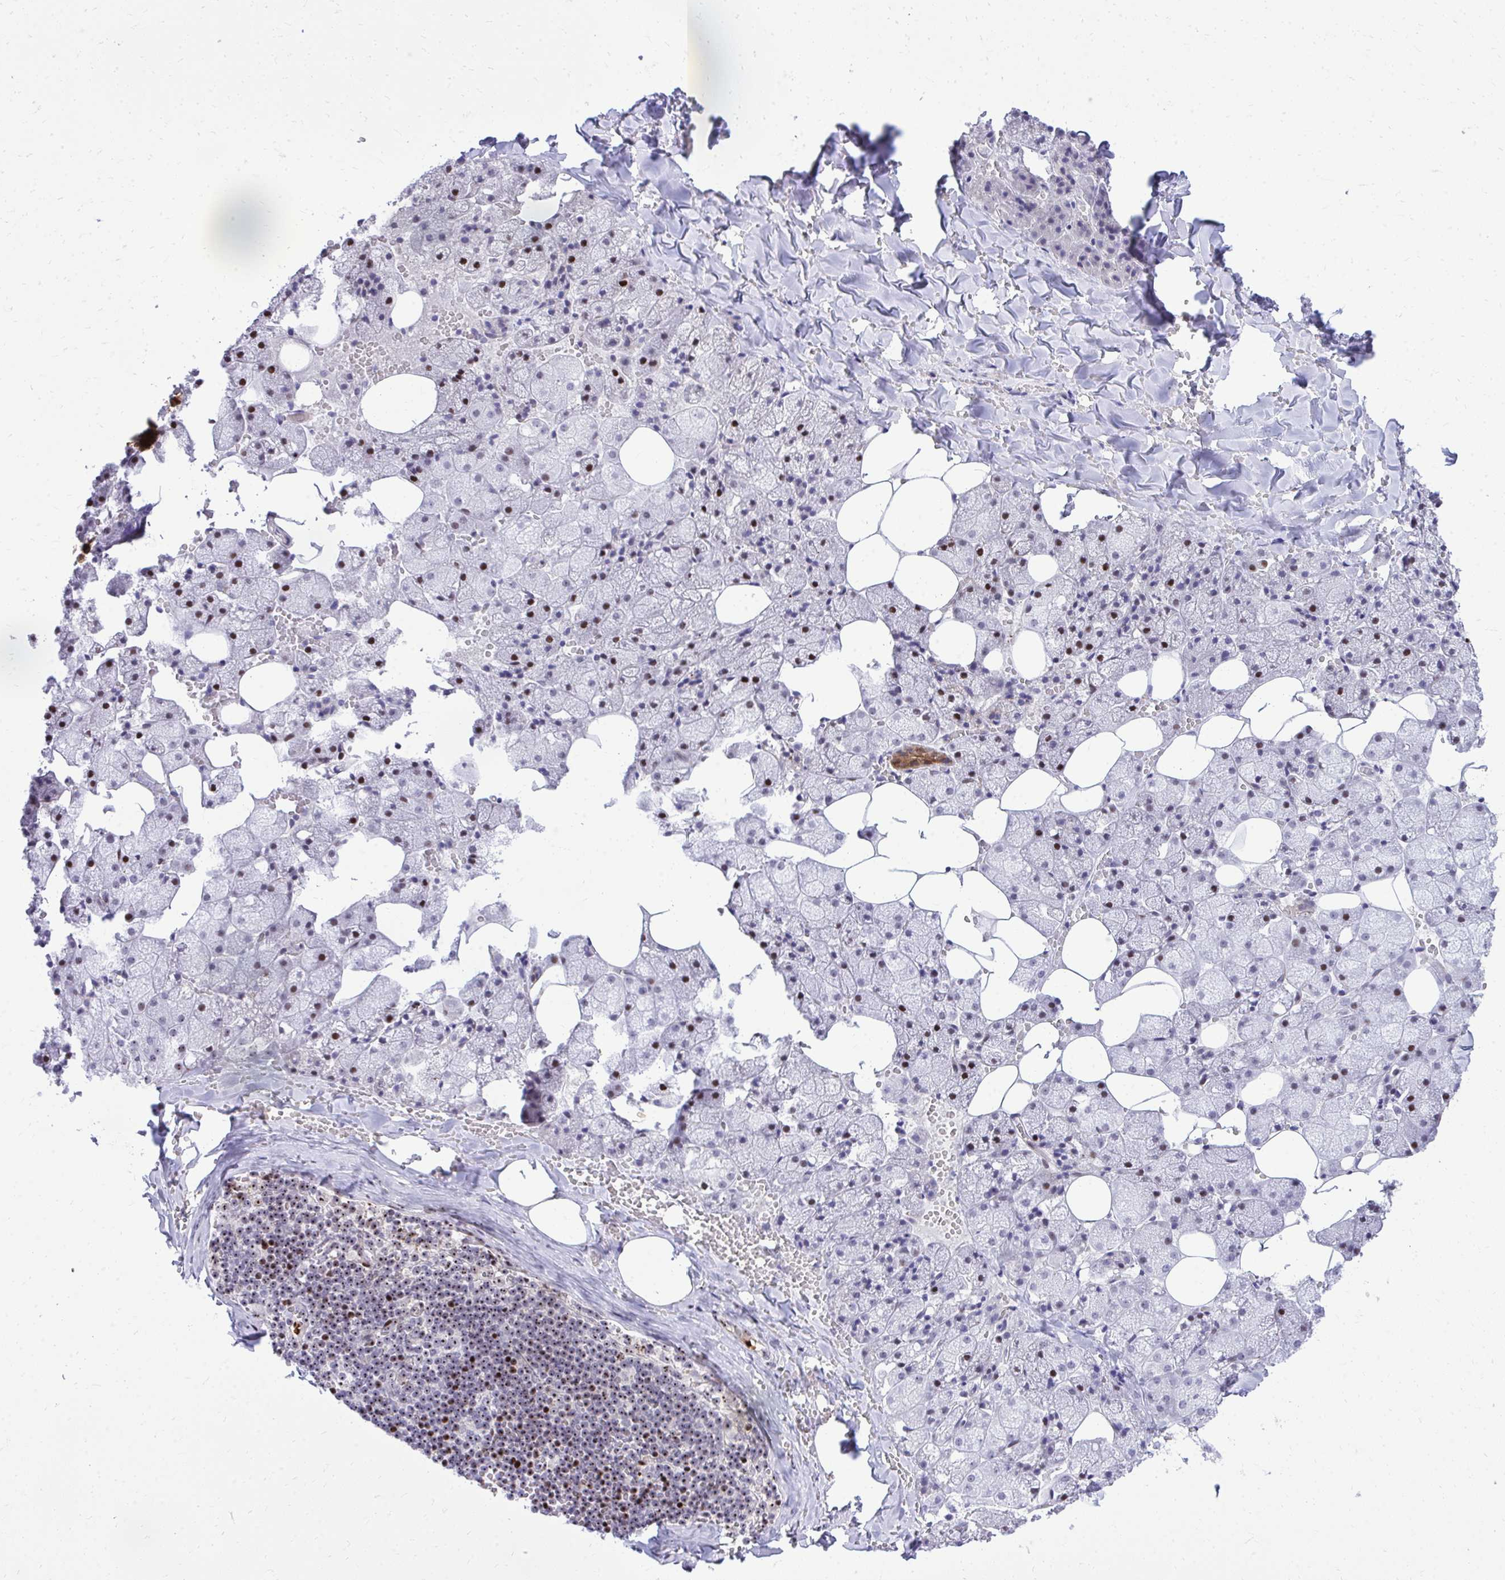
{"staining": {"intensity": "strong", "quantity": "<25%", "location": "cytoplasmic/membranous"}, "tissue": "salivary gland", "cell_type": "Glandular cells", "image_type": "normal", "snomed": [{"axis": "morphology", "description": "Normal tissue, NOS"}, {"axis": "topography", "description": "Salivary gland"}, {"axis": "topography", "description": "Peripheral nerve tissue"}], "caption": "Brown immunohistochemical staining in normal human salivary gland displays strong cytoplasmic/membranous positivity in approximately <25% of glandular cells. Using DAB (3,3'-diaminobenzidine) (brown) and hematoxylin (blue) stains, captured at high magnification using brightfield microscopy.", "gene": "DLX4", "patient": {"sex": "male", "age": 38}}